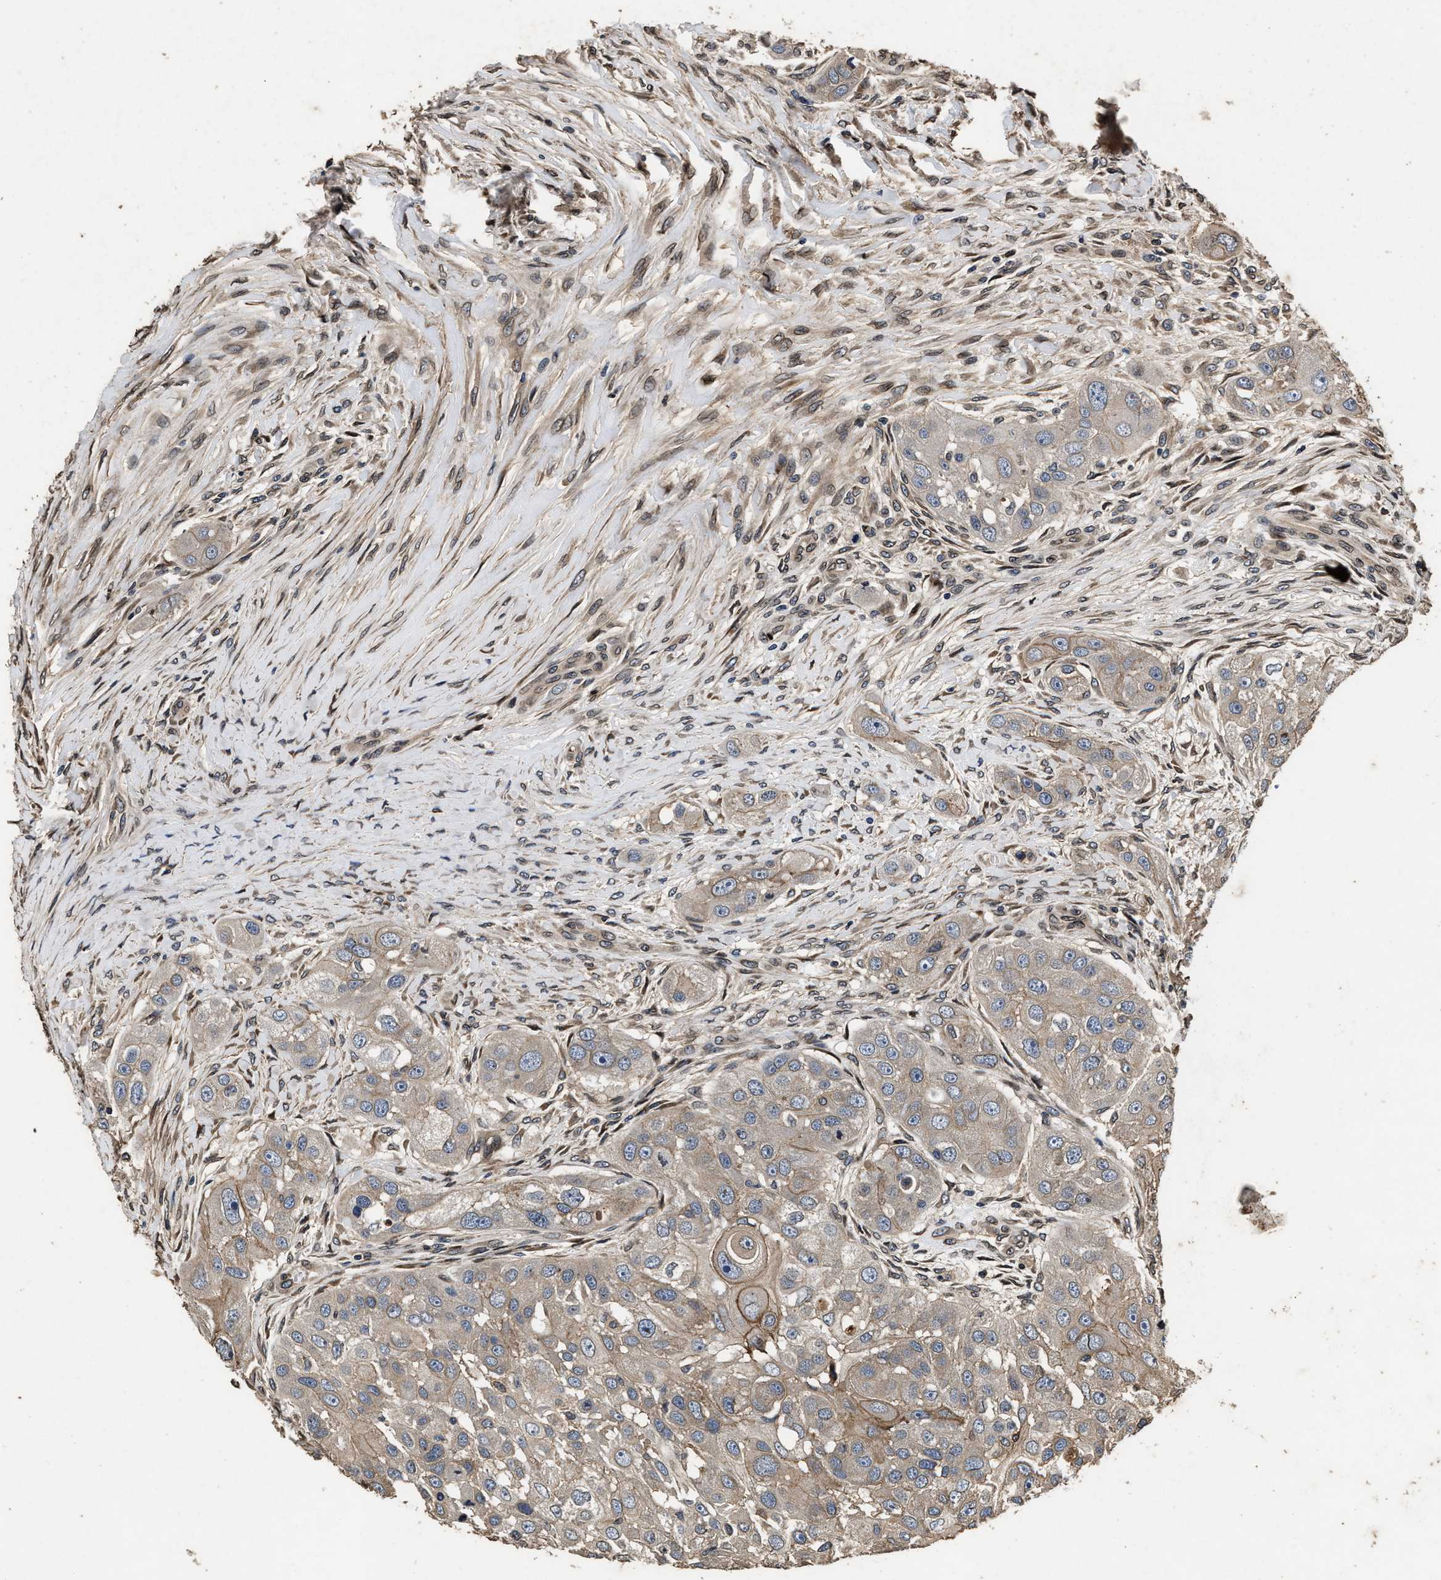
{"staining": {"intensity": "weak", "quantity": ">75%", "location": "cytoplasmic/membranous"}, "tissue": "head and neck cancer", "cell_type": "Tumor cells", "image_type": "cancer", "snomed": [{"axis": "morphology", "description": "Normal tissue, NOS"}, {"axis": "morphology", "description": "Squamous cell carcinoma, NOS"}, {"axis": "topography", "description": "Skeletal muscle"}, {"axis": "topography", "description": "Head-Neck"}], "caption": "Tumor cells display low levels of weak cytoplasmic/membranous positivity in about >75% of cells in head and neck cancer.", "gene": "ACCS", "patient": {"sex": "male", "age": 51}}